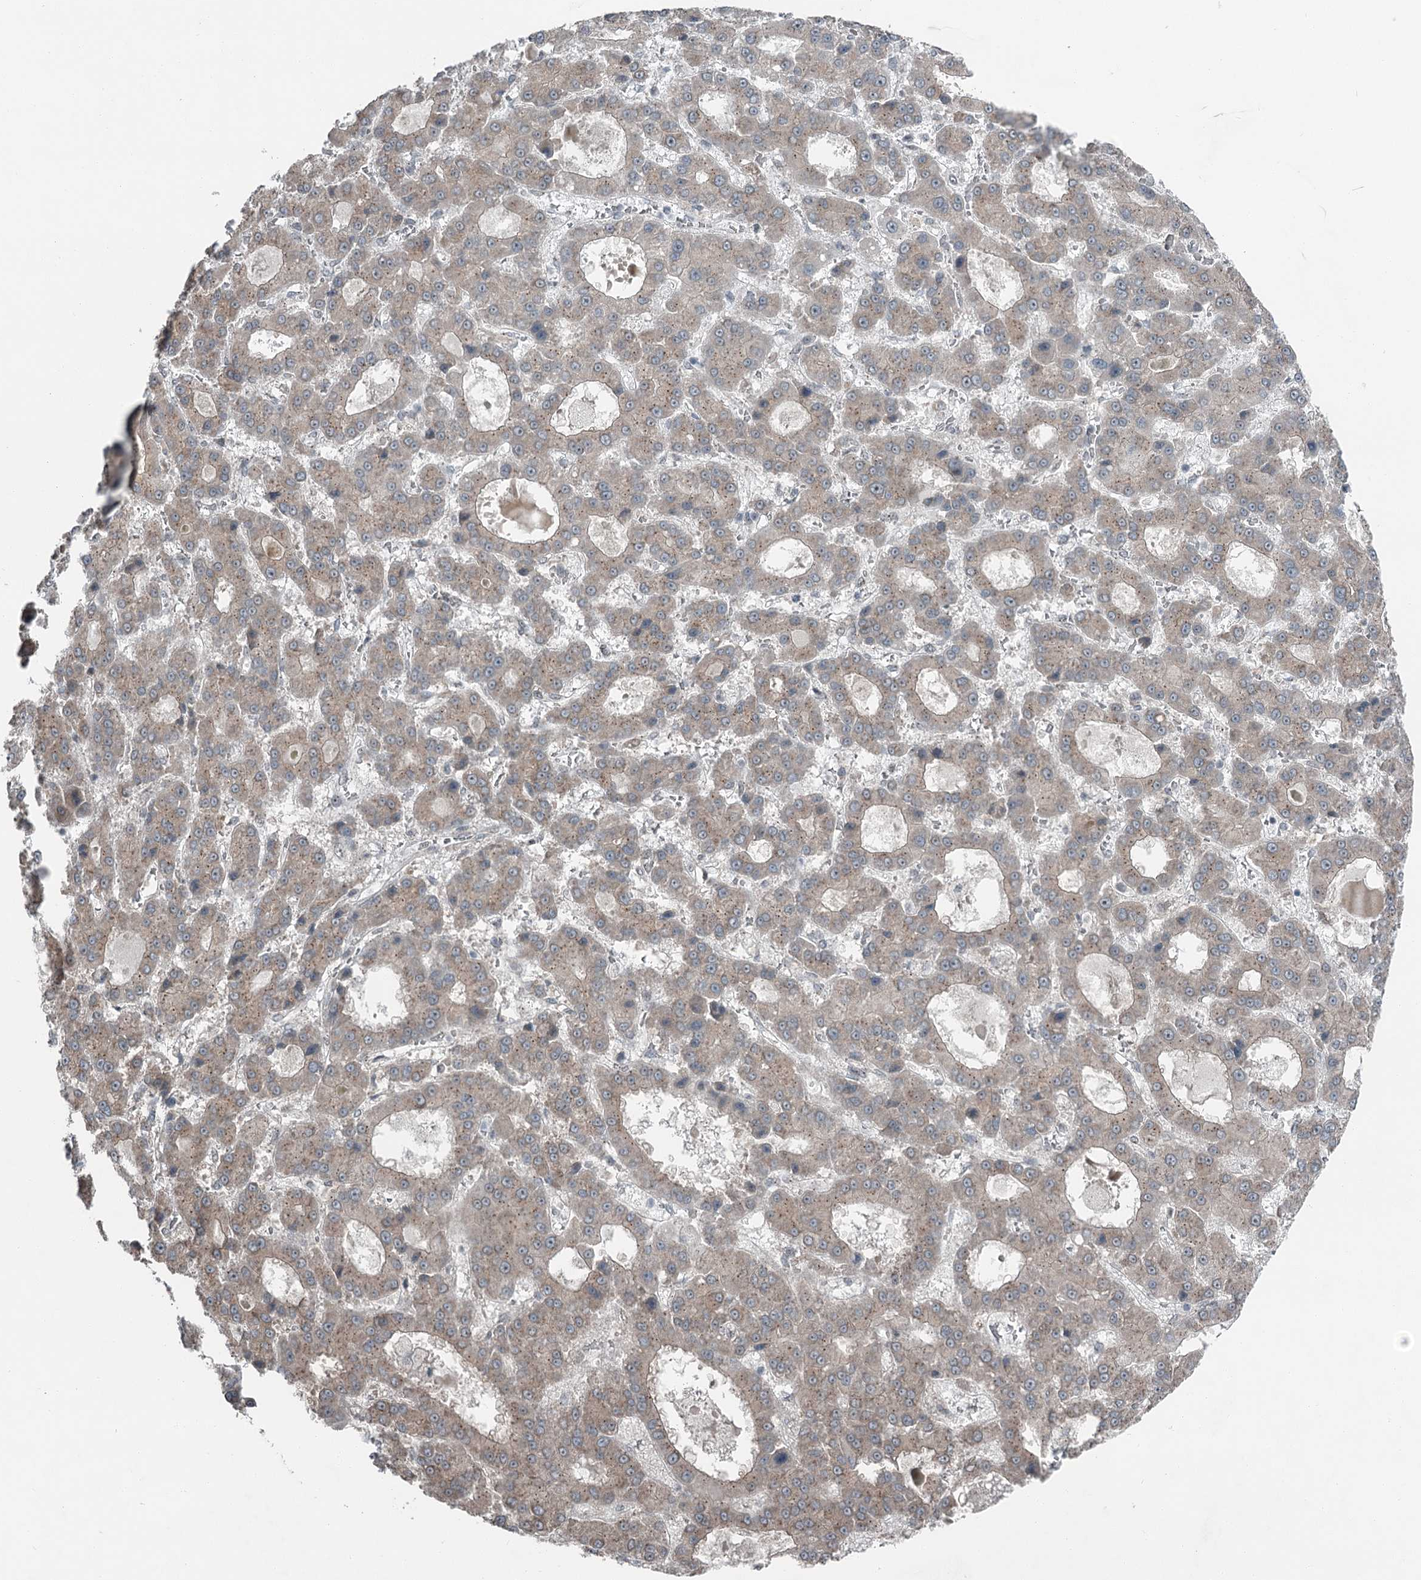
{"staining": {"intensity": "weak", "quantity": ">75%", "location": "cytoplasmic/membranous"}, "tissue": "liver cancer", "cell_type": "Tumor cells", "image_type": "cancer", "snomed": [{"axis": "morphology", "description": "Carcinoma, Hepatocellular, NOS"}, {"axis": "topography", "description": "Liver"}], "caption": "IHC (DAB) staining of human liver cancer (hepatocellular carcinoma) exhibits weak cytoplasmic/membranous protein positivity in approximately >75% of tumor cells.", "gene": "EXOSC1", "patient": {"sex": "male", "age": 70}}